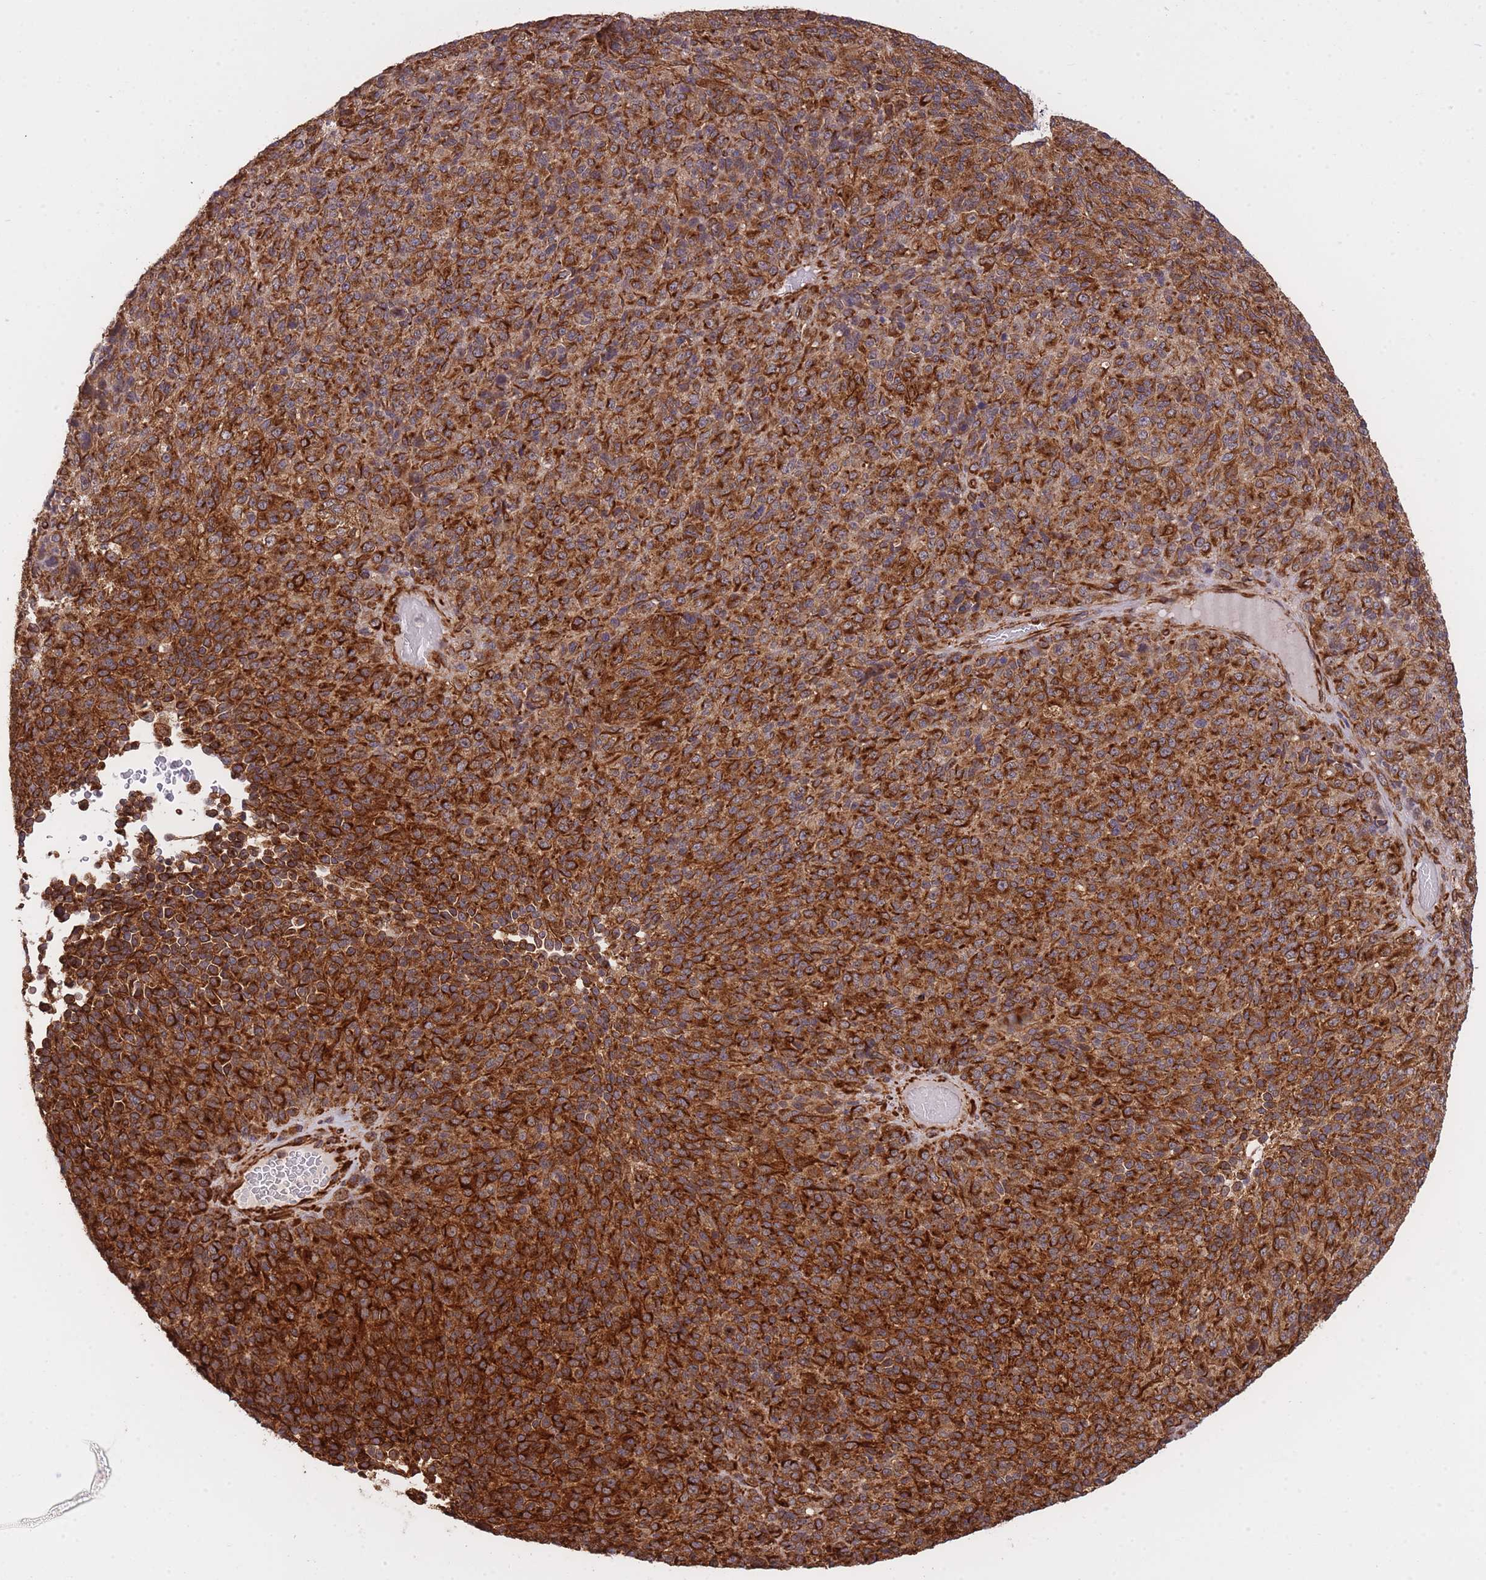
{"staining": {"intensity": "strong", "quantity": ">75%", "location": "cytoplasmic/membranous"}, "tissue": "melanoma", "cell_type": "Tumor cells", "image_type": "cancer", "snomed": [{"axis": "morphology", "description": "Malignant melanoma, Metastatic site"}, {"axis": "topography", "description": "Brain"}], "caption": "Human malignant melanoma (metastatic site) stained with a brown dye displays strong cytoplasmic/membranous positive positivity in about >75% of tumor cells.", "gene": "EXOSC8", "patient": {"sex": "female", "age": 56}}